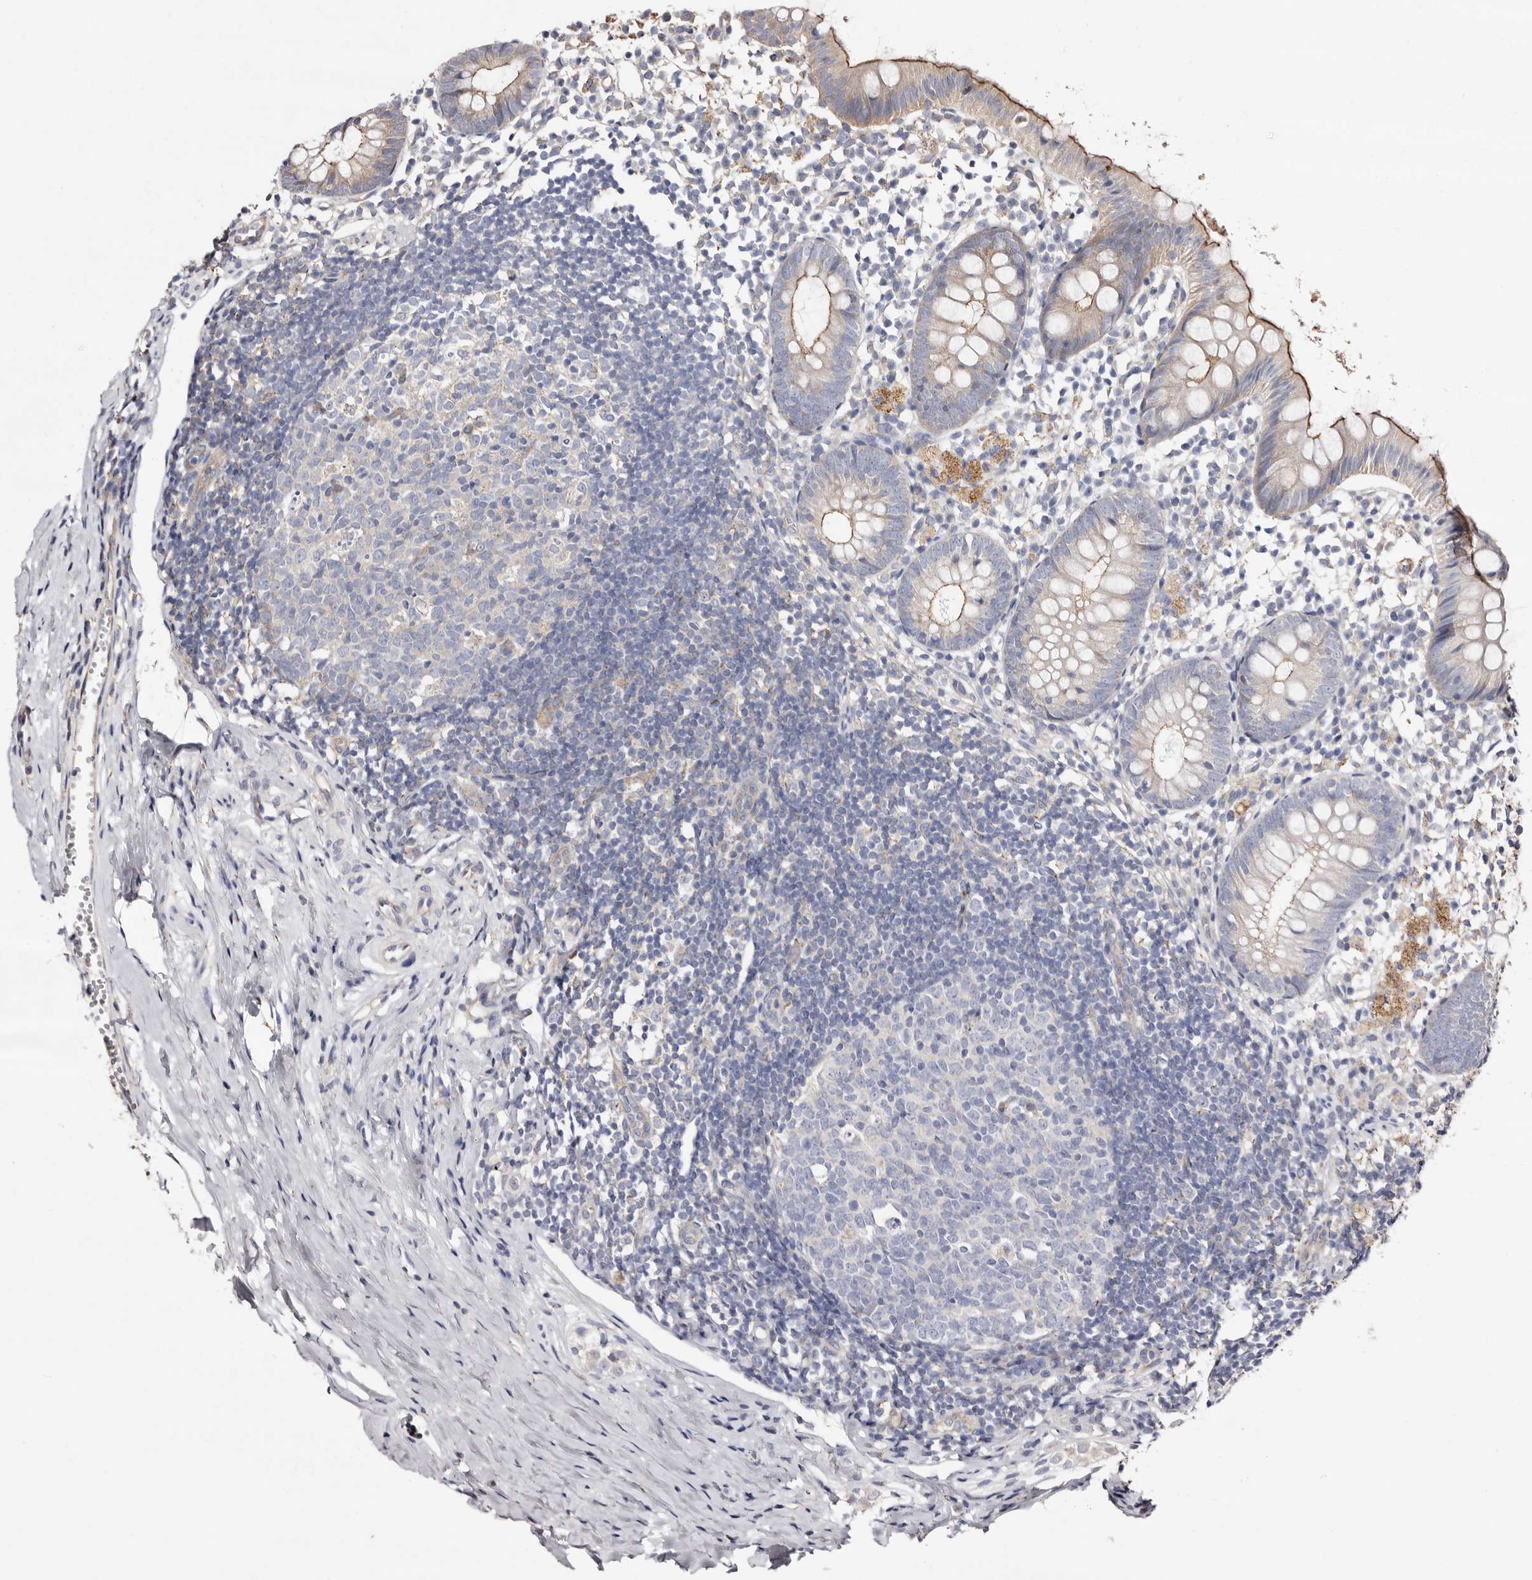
{"staining": {"intensity": "moderate", "quantity": "25%-75%", "location": "cytoplasmic/membranous"}, "tissue": "appendix", "cell_type": "Glandular cells", "image_type": "normal", "snomed": [{"axis": "morphology", "description": "Normal tissue, NOS"}, {"axis": "topography", "description": "Appendix"}], "caption": "Appendix stained with immunohistochemistry reveals moderate cytoplasmic/membranous expression in approximately 25%-75% of glandular cells.", "gene": "LUZP1", "patient": {"sex": "female", "age": 20}}